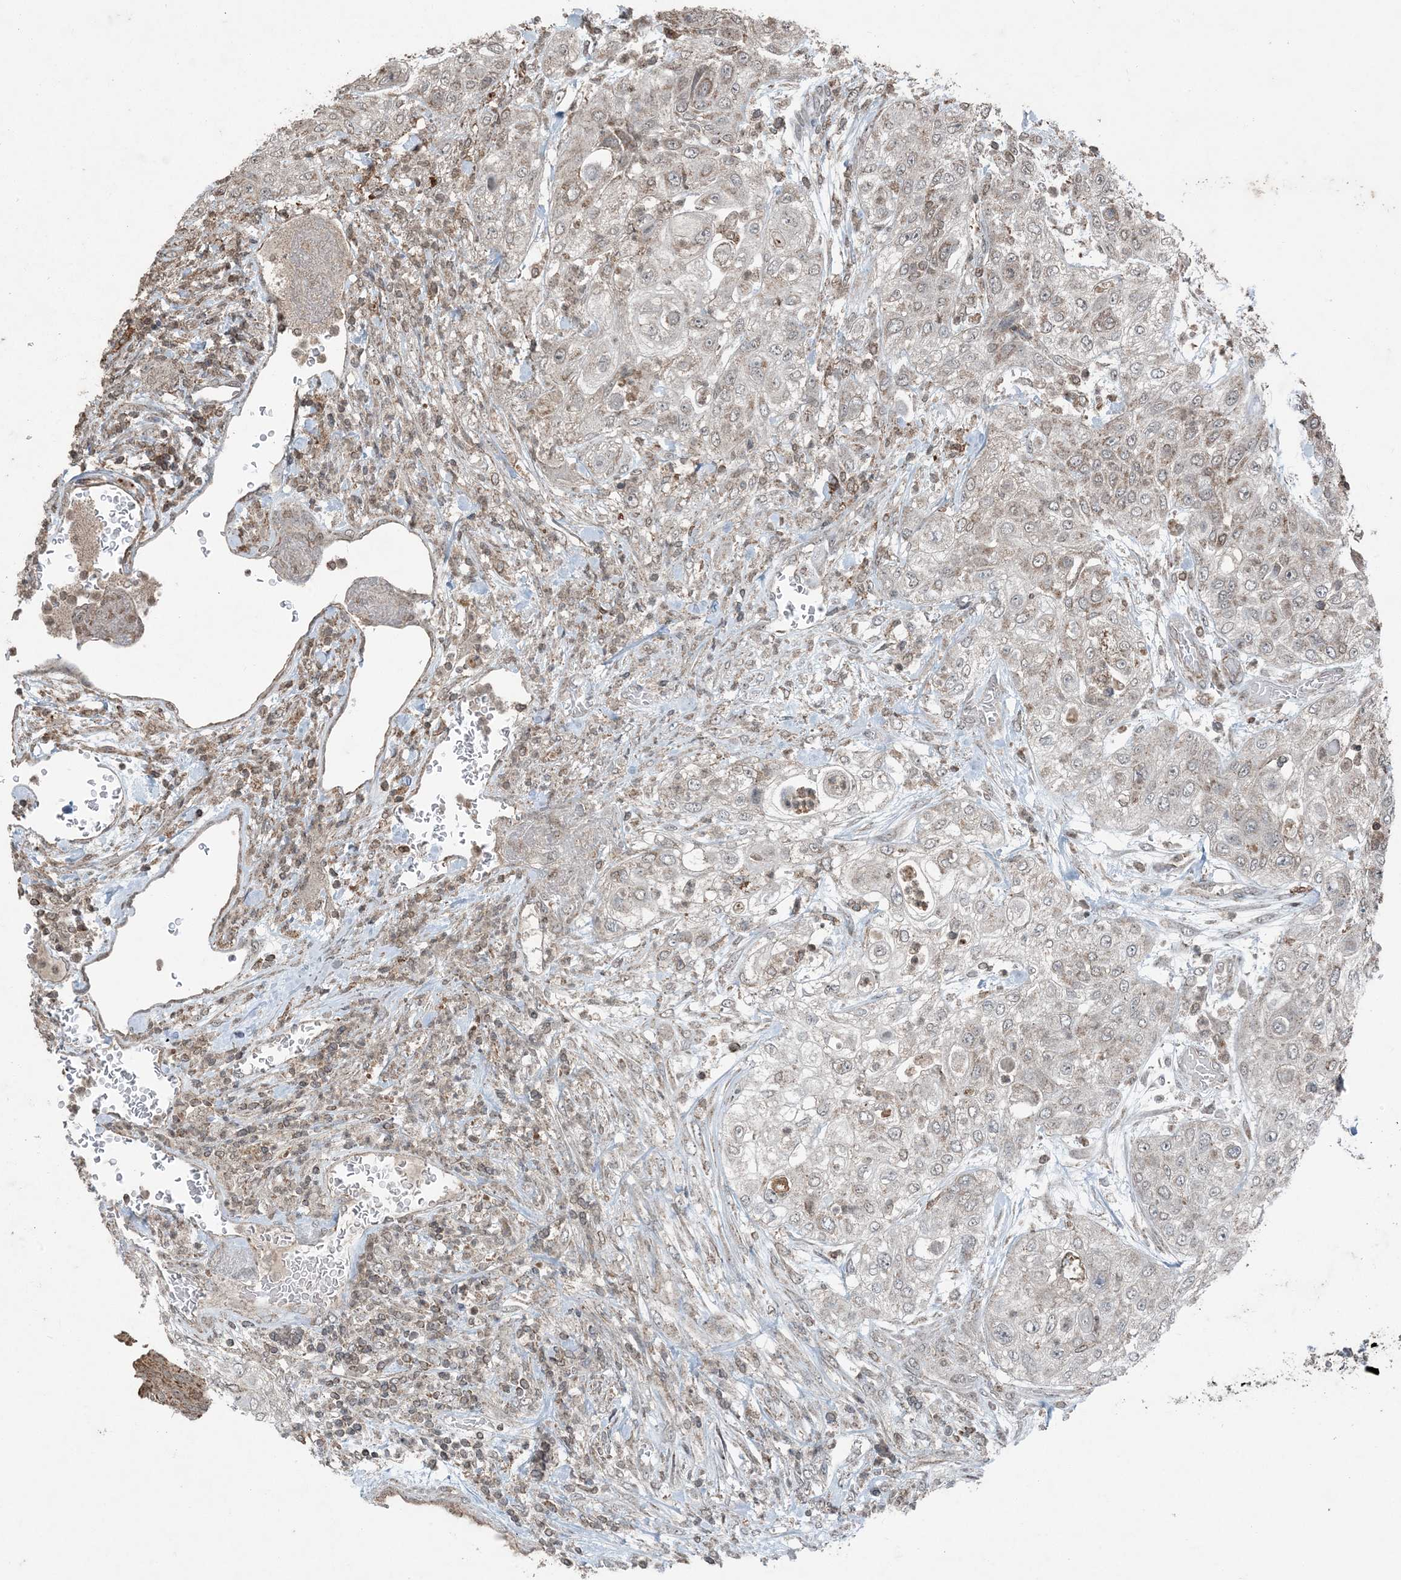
{"staining": {"intensity": "weak", "quantity": "25%-75%", "location": "cytoplasmic/membranous"}, "tissue": "urothelial cancer", "cell_type": "Tumor cells", "image_type": "cancer", "snomed": [{"axis": "morphology", "description": "Urothelial carcinoma, High grade"}, {"axis": "topography", "description": "Urinary bladder"}], "caption": "A histopathology image showing weak cytoplasmic/membranous staining in approximately 25%-75% of tumor cells in high-grade urothelial carcinoma, as visualized by brown immunohistochemical staining.", "gene": "GNL1", "patient": {"sex": "female", "age": 79}}